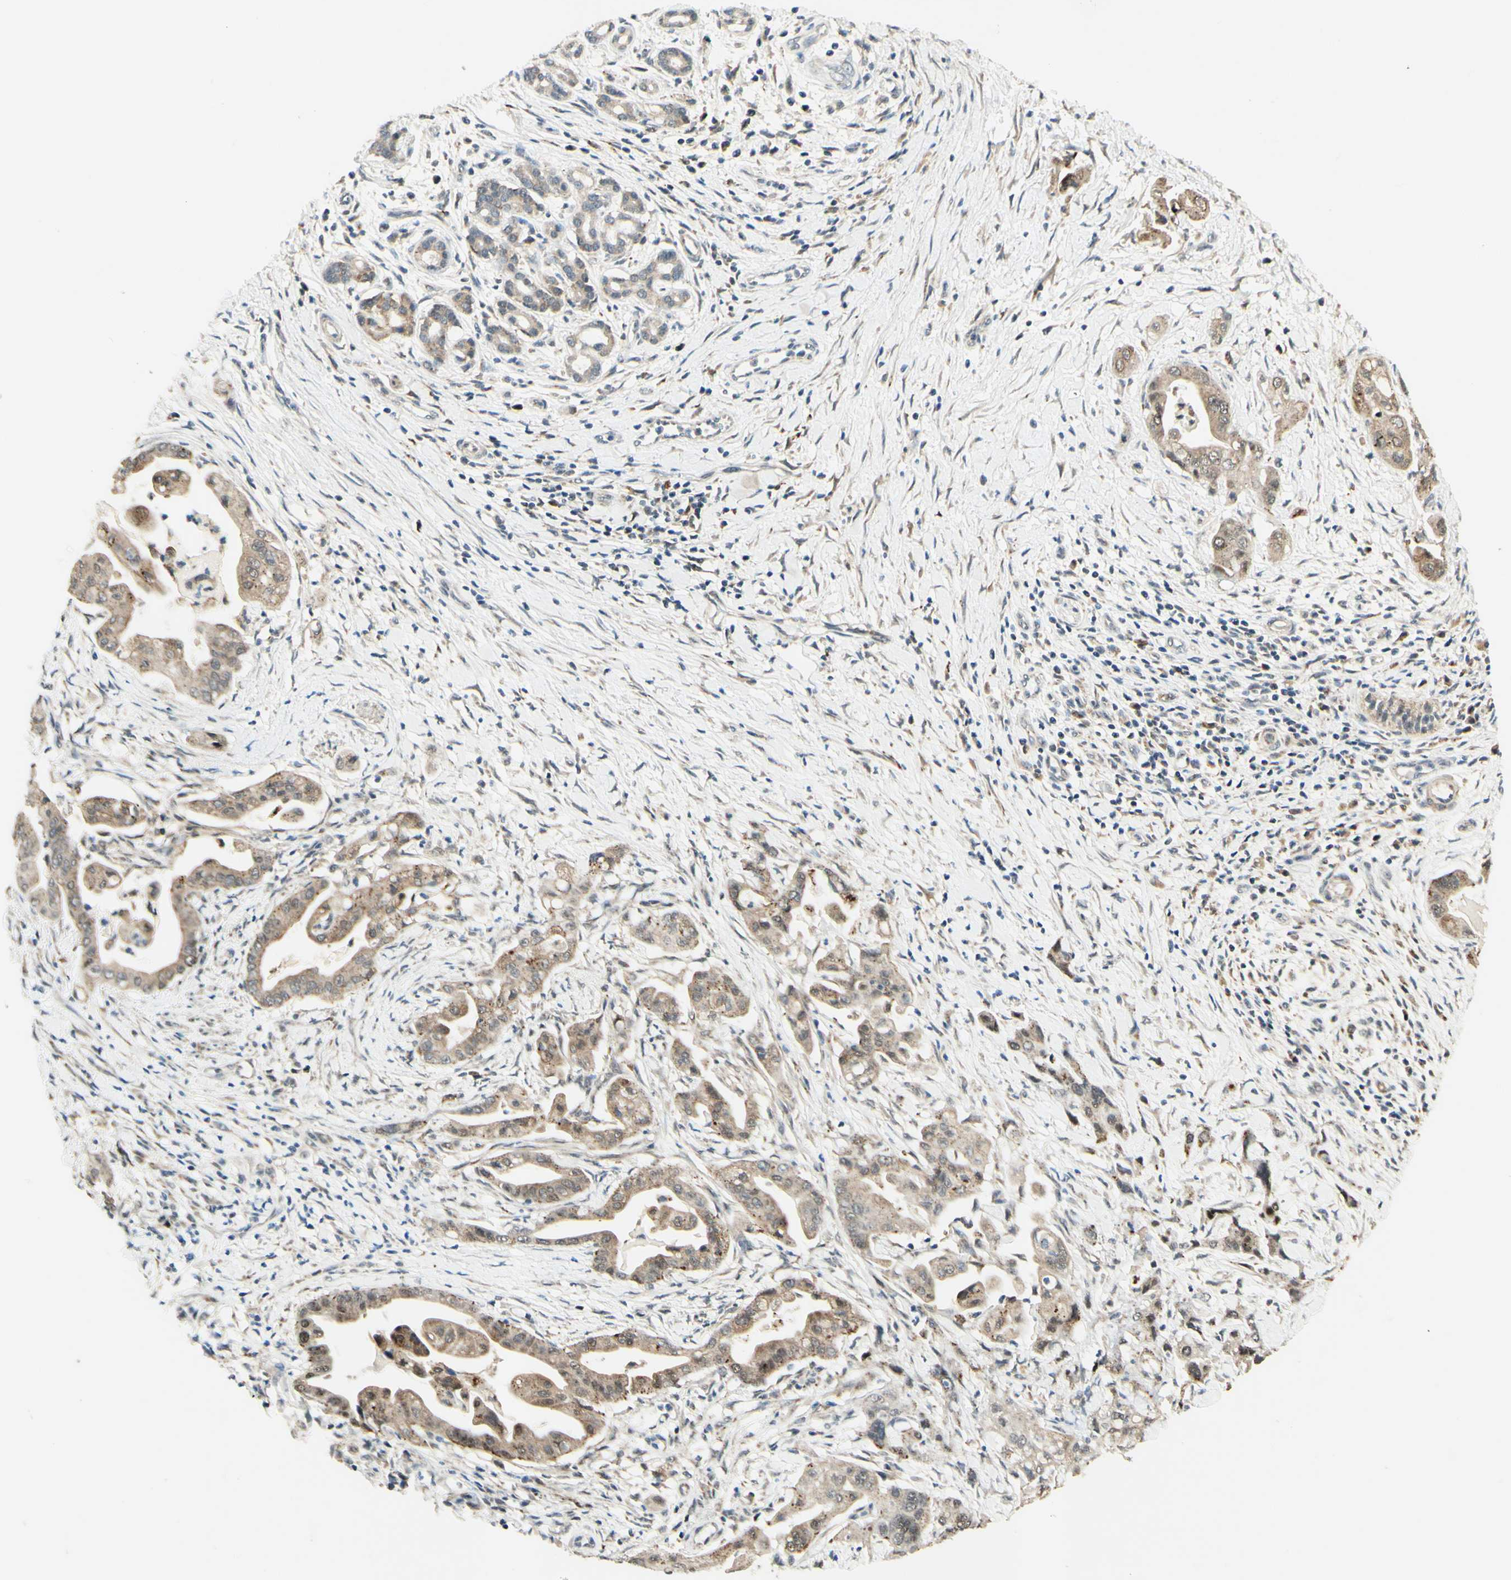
{"staining": {"intensity": "strong", "quantity": ">75%", "location": "cytoplasmic/membranous"}, "tissue": "pancreatic cancer", "cell_type": "Tumor cells", "image_type": "cancer", "snomed": [{"axis": "morphology", "description": "Adenocarcinoma, NOS"}, {"axis": "topography", "description": "Pancreas"}], "caption": "Adenocarcinoma (pancreatic) stained for a protein (brown) shows strong cytoplasmic/membranous positive positivity in about >75% of tumor cells.", "gene": "DHRS3", "patient": {"sex": "female", "age": 75}}